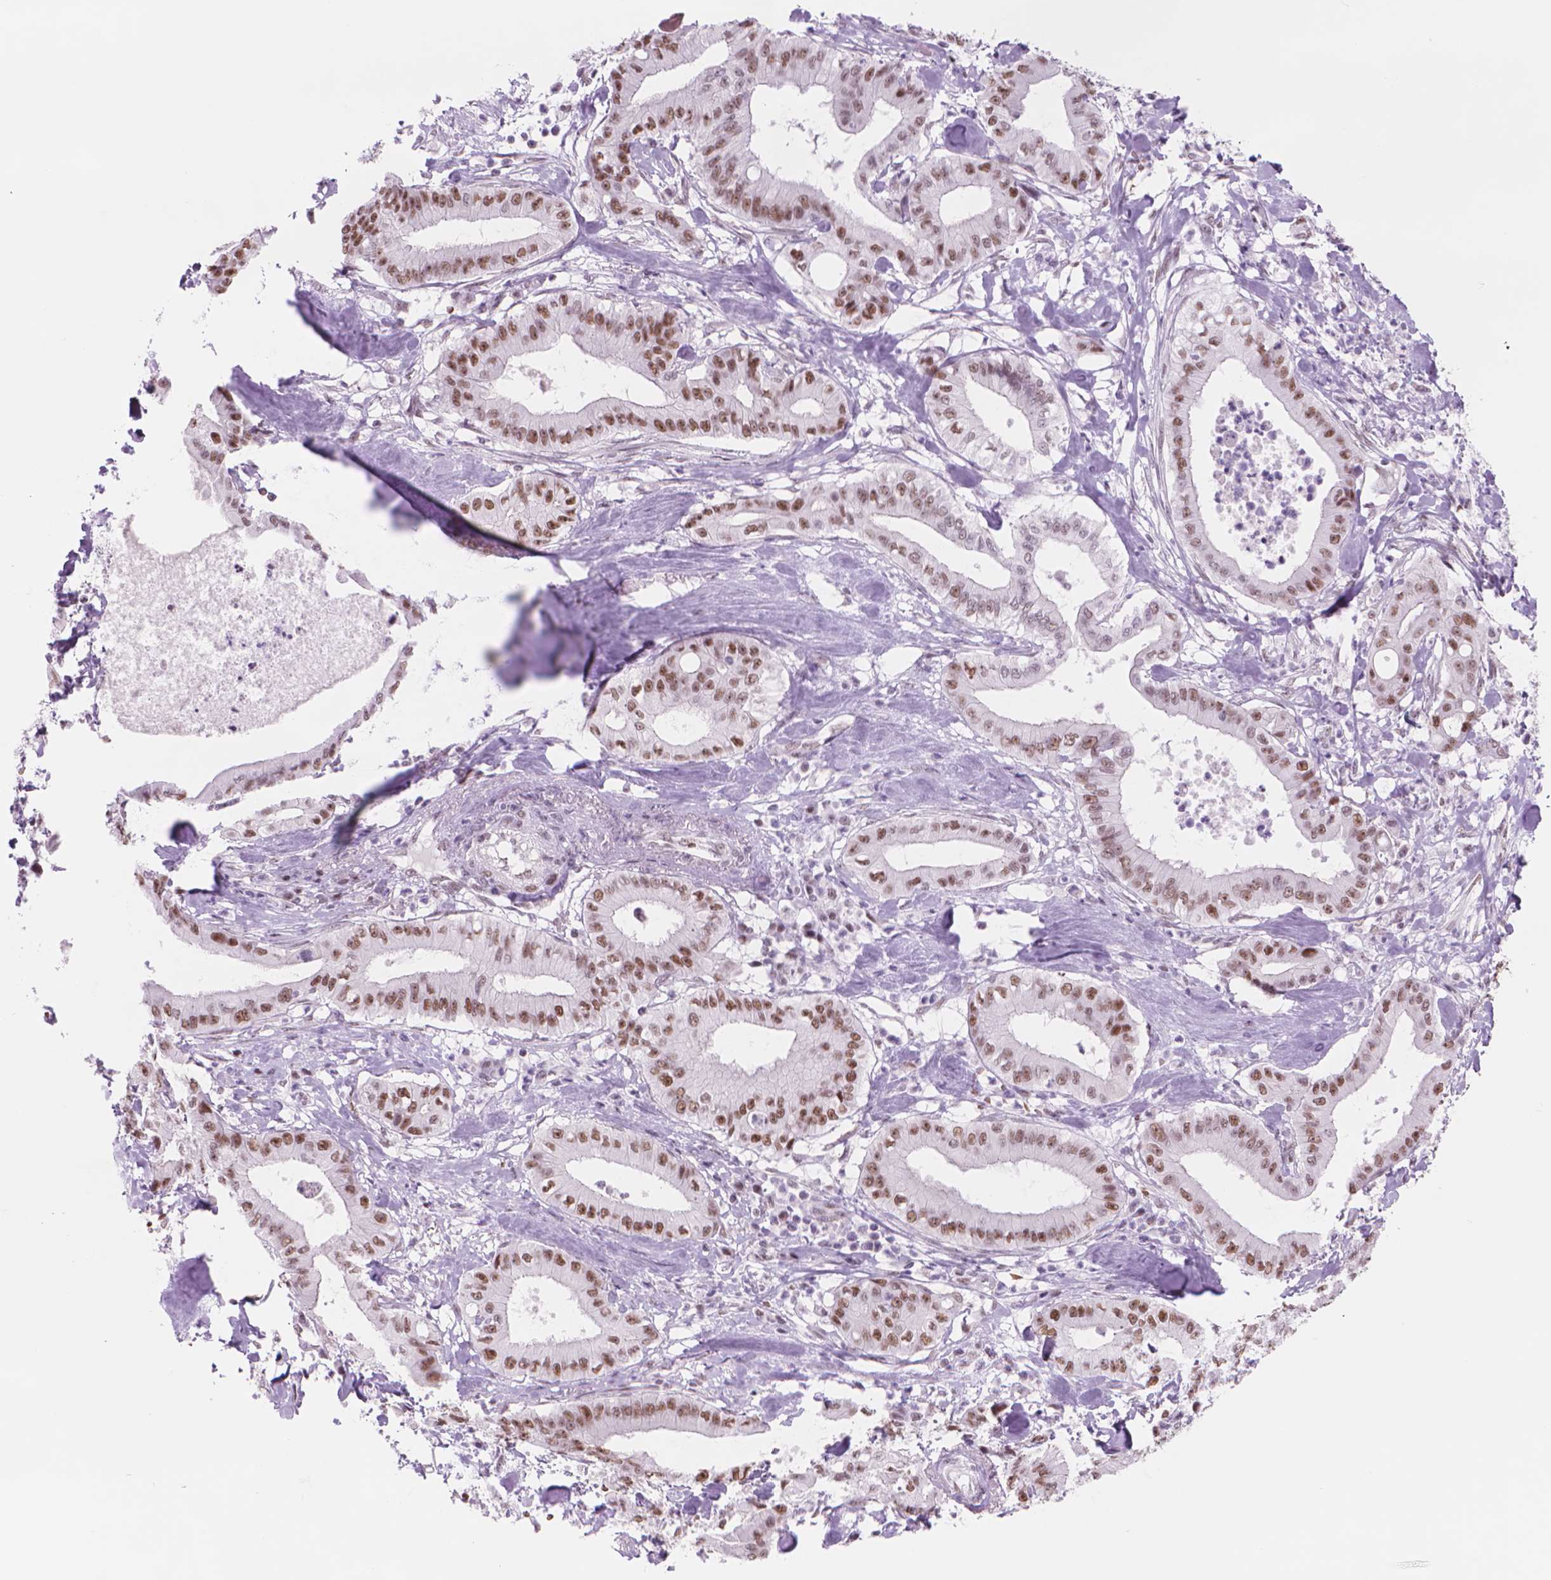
{"staining": {"intensity": "moderate", "quantity": ">75%", "location": "nuclear"}, "tissue": "pancreatic cancer", "cell_type": "Tumor cells", "image_type": "cancer", "snomed": [{"axis": "morphology", "description": "Adenocarcinoma, NOS"}, {"axis": "topography", "description": "Pancreas"}], "caption": "Pancreatic cancer was stained to show a protein in brown. There is medium levels of moderate nuclear staining in about >75% of tumor cells.", "gene": "POLR3D", "patient": {"sex": "male", "age": 71}}